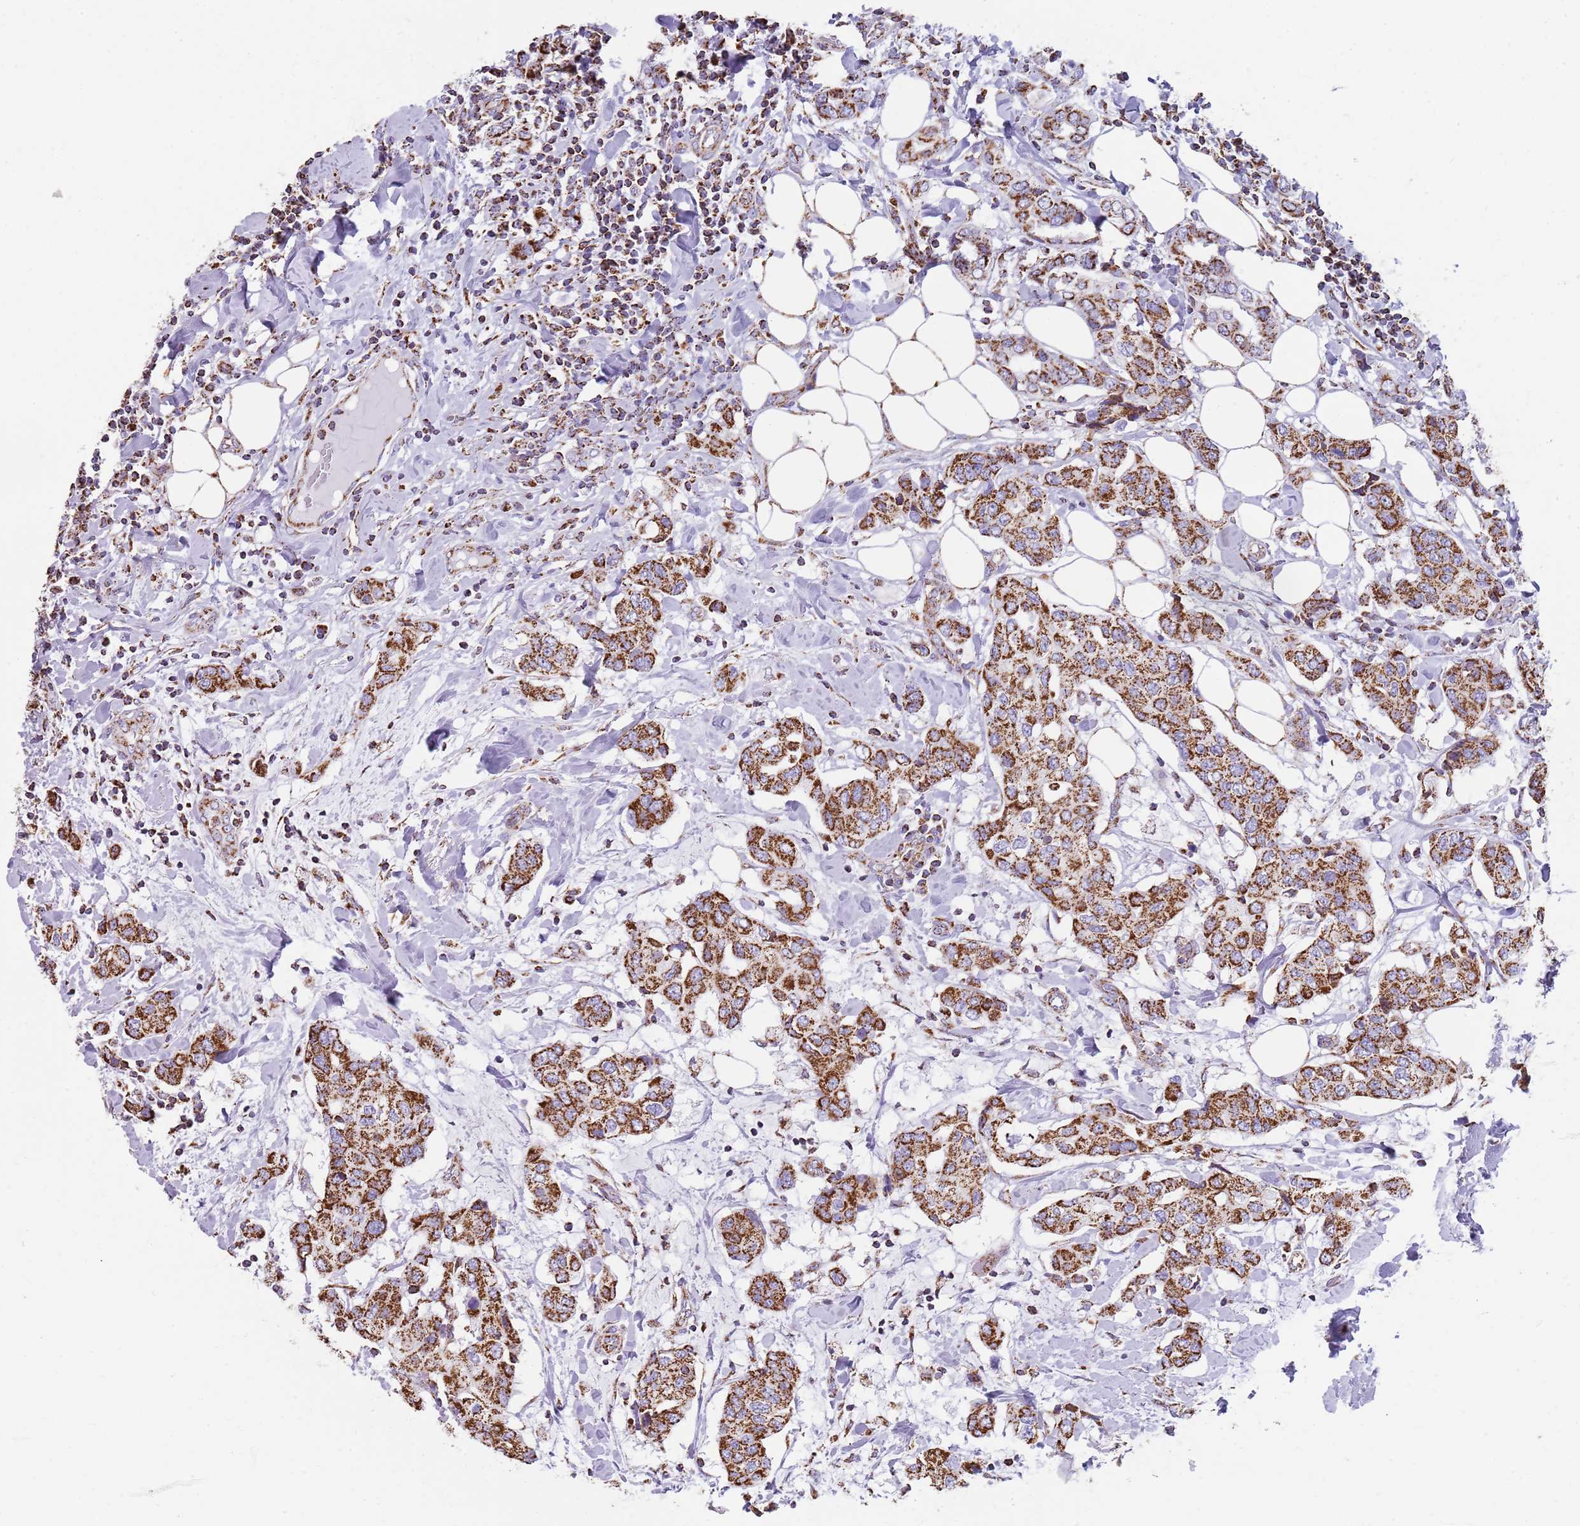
{"staining": {"intensity": "strong", "quantity": ">75%", "location": "cytoplasmic/membranous"}, "tissue": "breast cancer", "cell_type": "Tumor cells", "image_type": "cancer", "snomed": [{"axis": "morphology", "description": "Lobular carcinoma"}, {"axis": "topography", "description": "Breast"}], "caption": "Lobular carcinoma (breast) tissue reveals strong cytoplasmic/membranous positivity in approximately >75% of tumor cells (Stains: DAB in brown, nuclei in blue, Microscopy: brightfield microscopy at high magnification).", "gene": "TTLL1", "patient": {"sex": "female", "age": 51}}